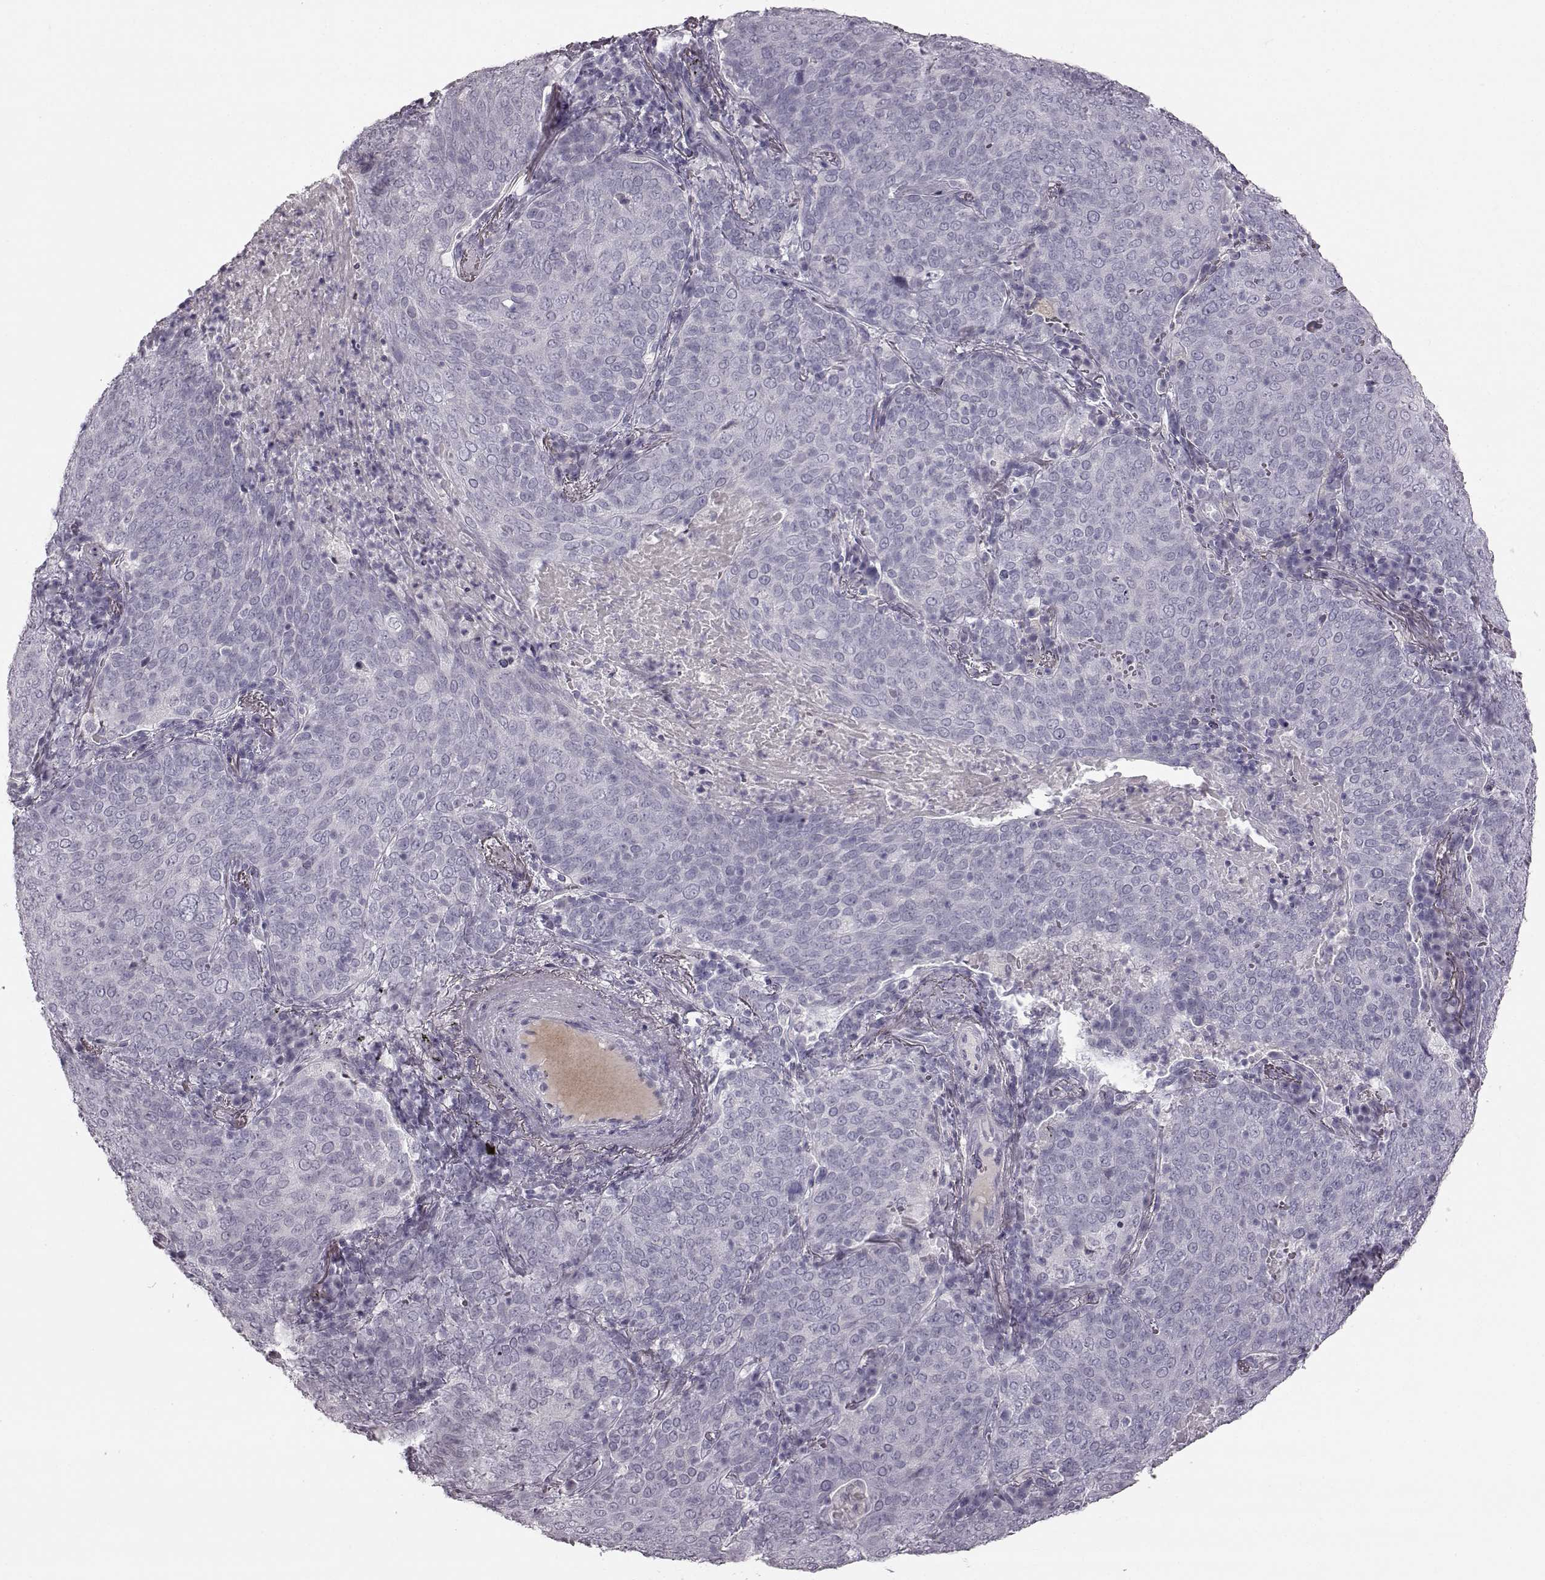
{"staining": {"intensity": "negative", "quantity": "none", "location": "none"}, "tissue": "lung cancer", "cell_type": "Tumor cells", "image_type": "cancer", "snomed": [{"axis": "morphology", "description": "Squamous cell carcinoma, NOS"}, {"axis": "topography", "description": "Lung"}], "caption": "IHC histopathology image of neoplastic tissue: human squamous cell carcinoma (lung) stained with DAB reveals no significant protein expression in tumor cells.", "gene": "ZNF433", "patient": {"sex": "male", "age": 82}}